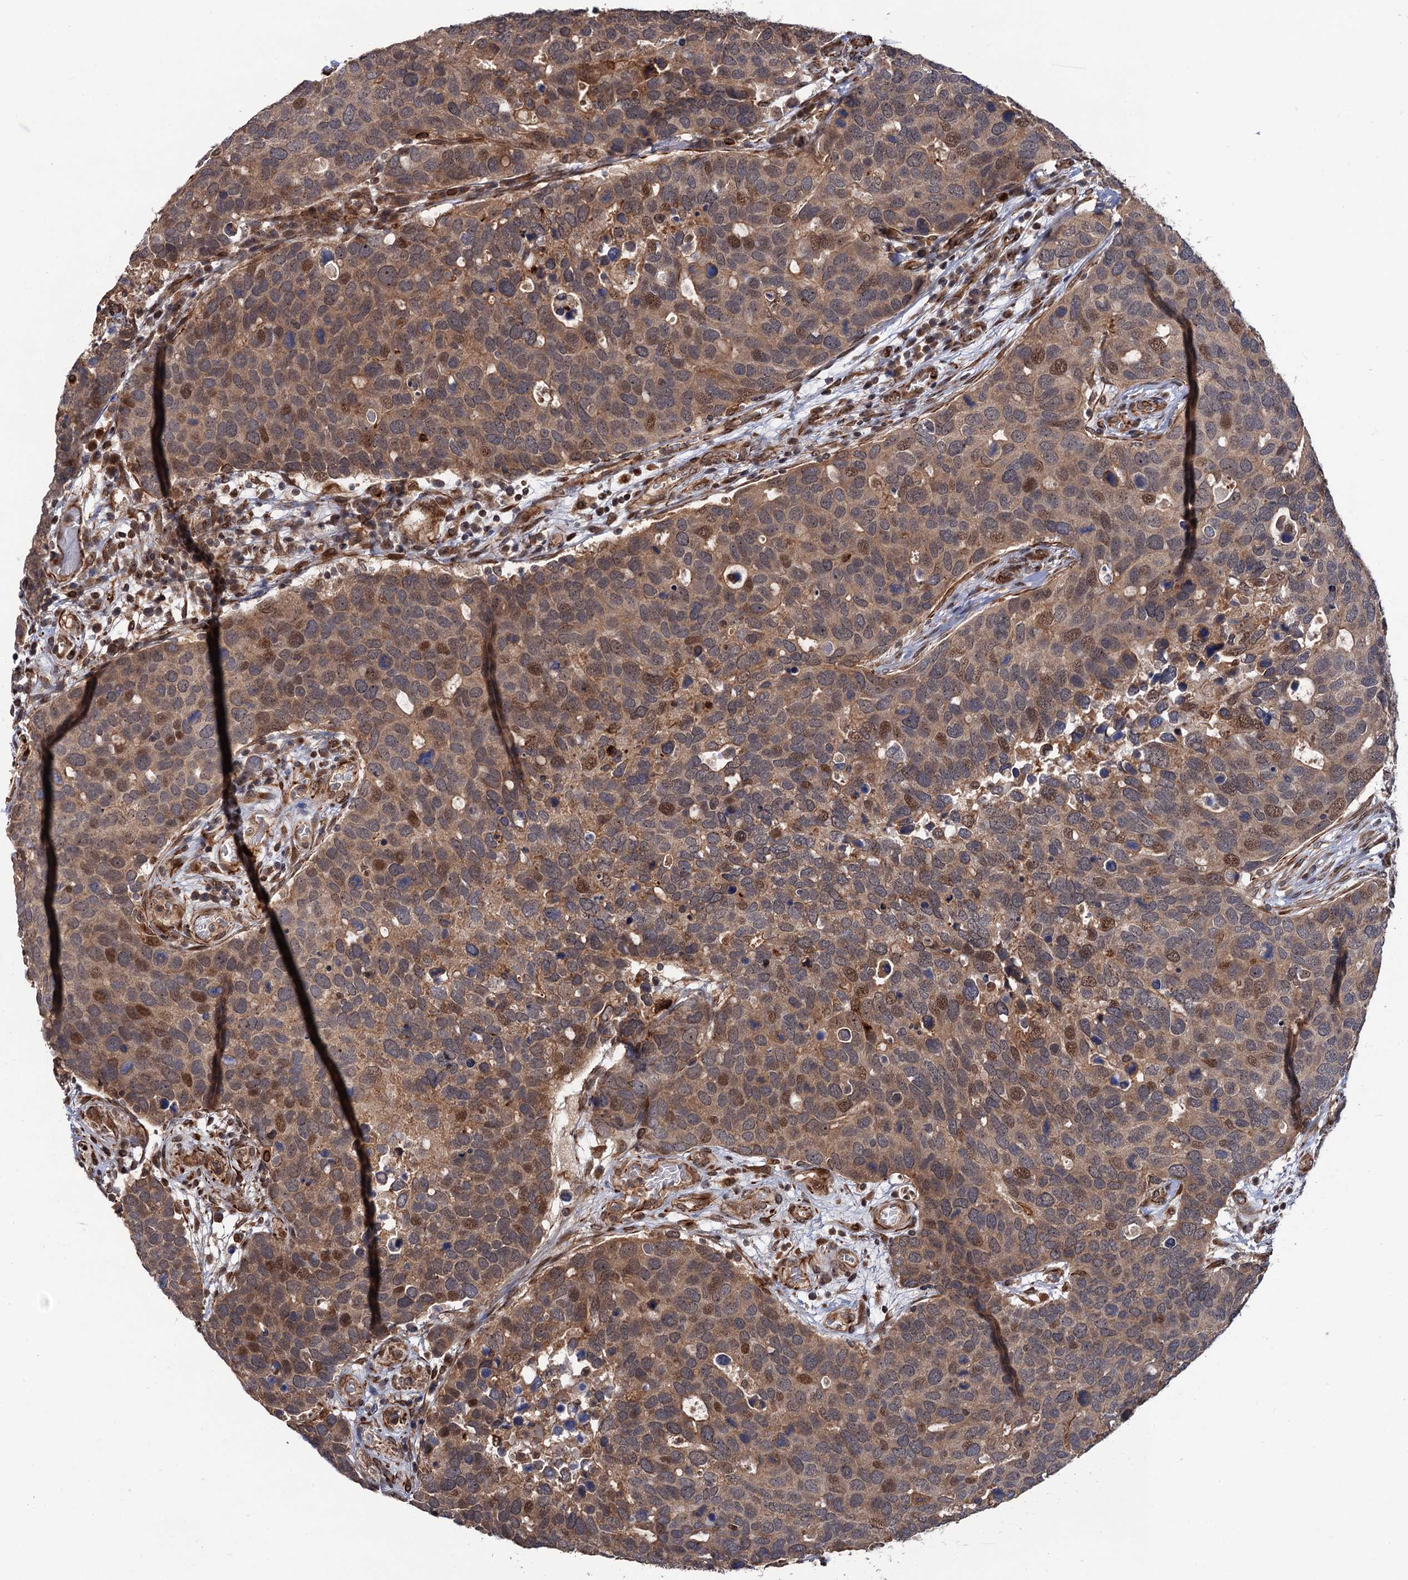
{"staining": {"intensity": "moderate", "quantity": "25%-75%", "location": "cytoplasmic/membranous,nuclear"}, "tissue": "breast cancer", "cell_type": "Tumor cells", "image_type": "cancer", "snomed": [{"axis": "morphology", "description": "Duct carcinoma"}, {"axis": "topography", "description": "Breast"}], "caption": "Immunohistochemical staining of breast intraductal carcinoma reveals moderate cytoplasmic/membranous and nuclear protein positivity in approximately 25%-75% of tumor cells.", "gene": "FSIP1", "patient": {"sex": "female", "age": 83}}